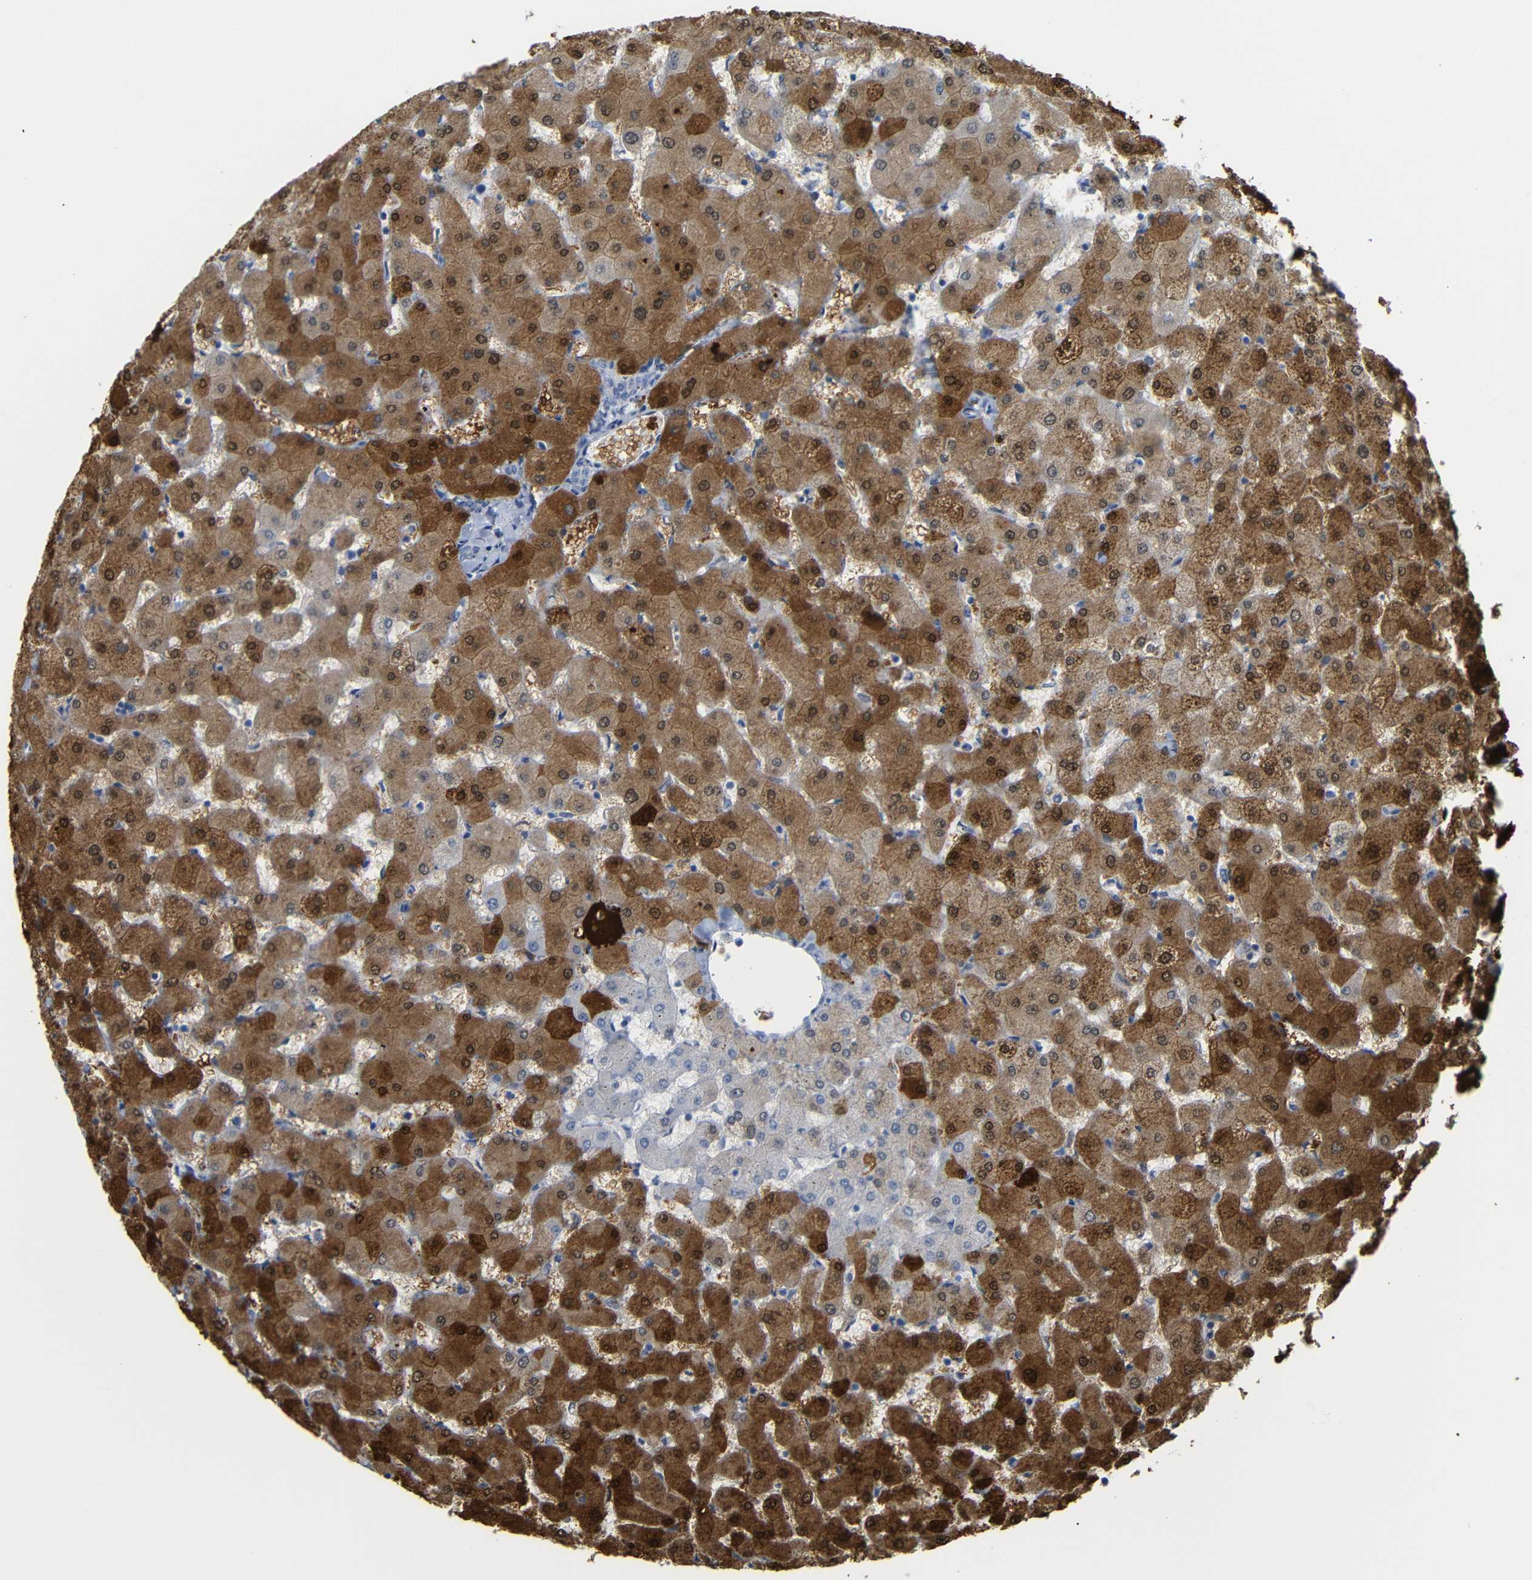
{"staining": {"intensity": "negative", "quantity": "none", "location": "none"}, "tissue": "liver", "cell_type": "Cholangiocytes", "image_type": "normal", "snomed": [{"axis": "morphology", "description": "Normal tissue, NOS"}, {"axis": "topography", "description": "Liver"}], "caption": "This histopathology image is of normal liver stained with IHC to label a protein in brown with the nuclei are counter-stained blue. There is no positivity in cholangiocytes.", "gene": "MT1A", "patient": {"sex": "female", "age": 63}}